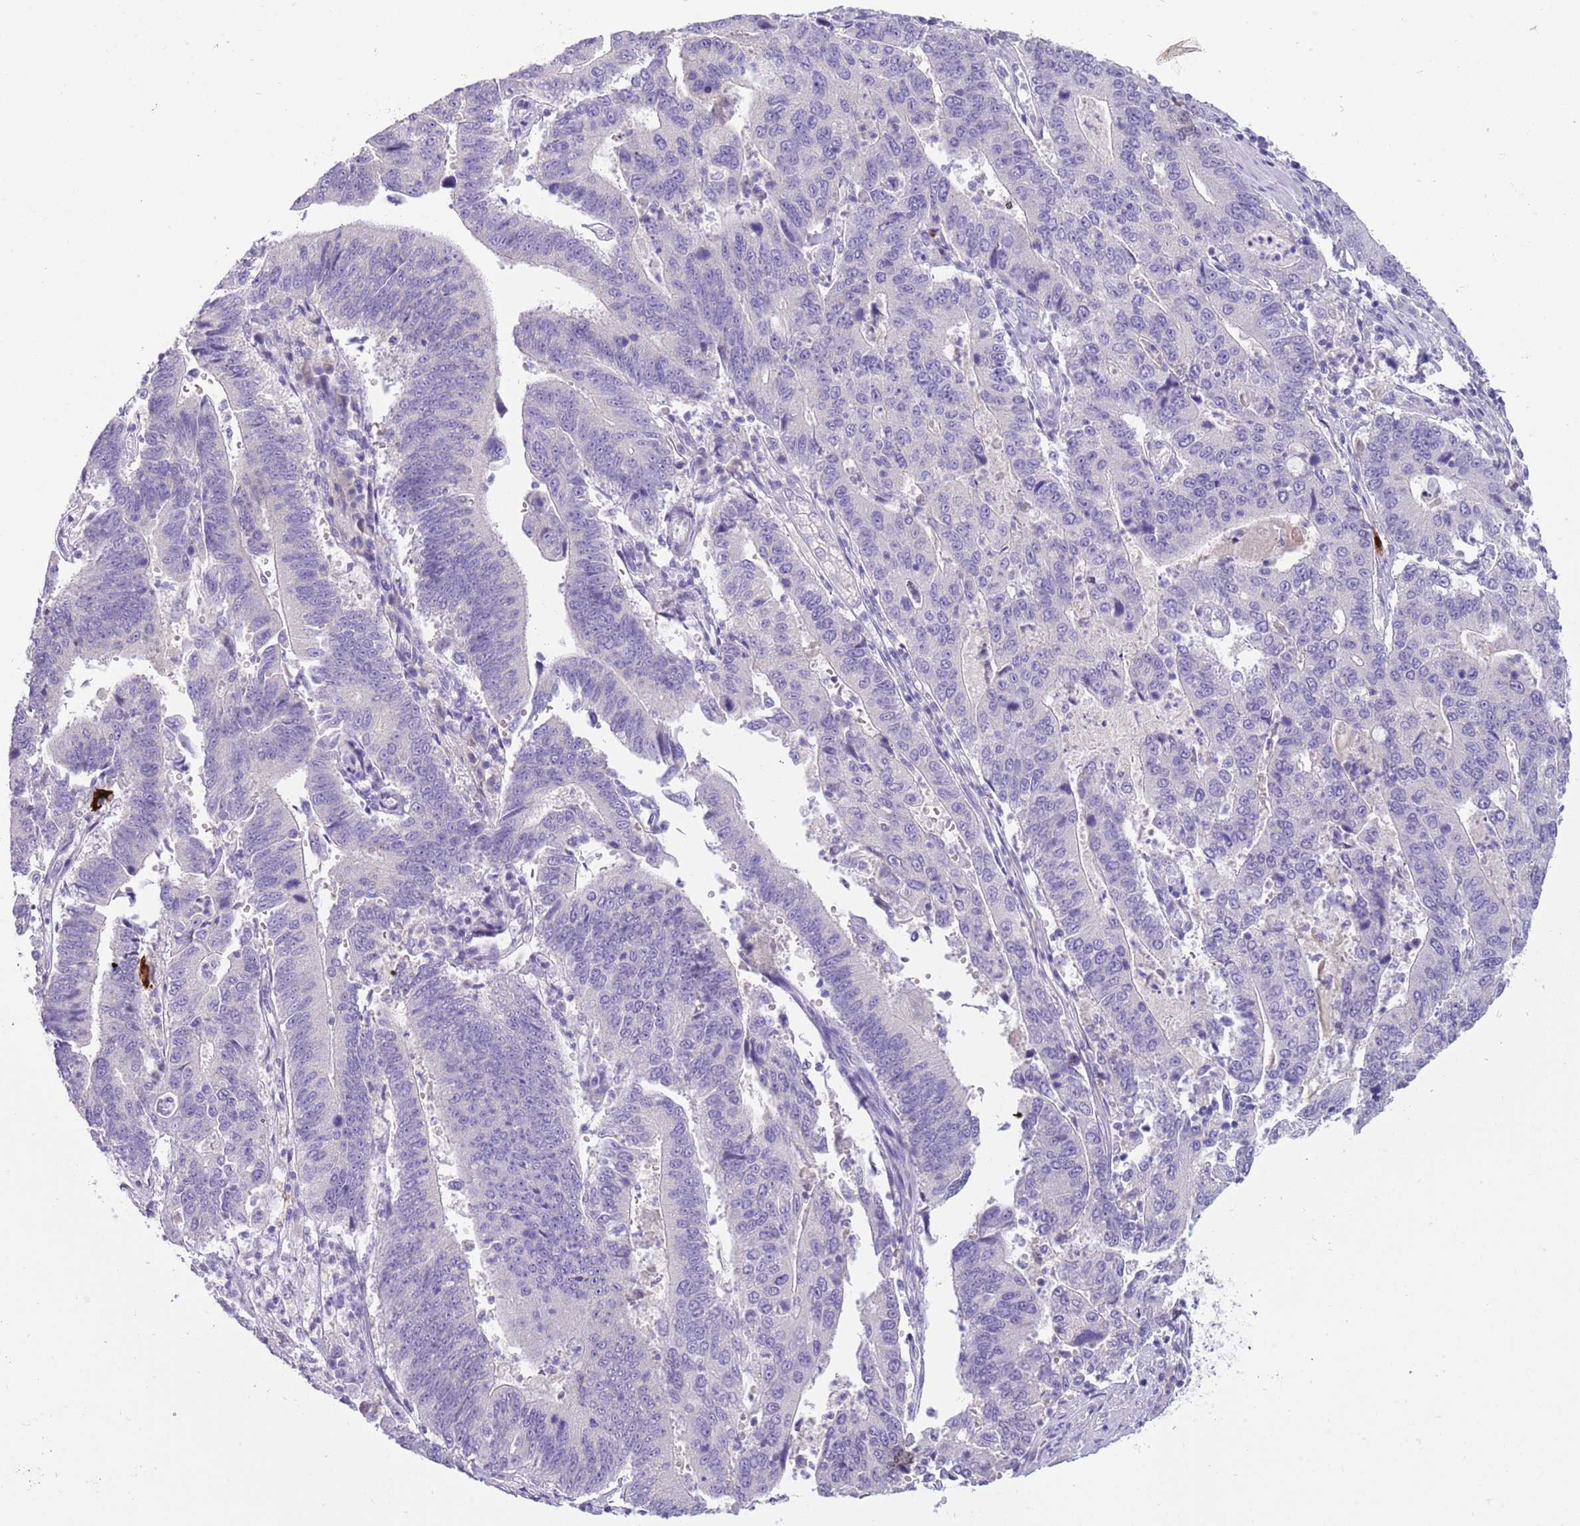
{"staining": {"intensity": "negative", "quantity": "none", "location": "none"}, "tissue": "stomach cancer", "cell_type": "Tumor cells", "image_type": "cancer", "snomed": [{"axis": "morphology", "description": "Adenocarcinoma, NOS"}, {"axis": "topography", "description": "Stomach"}], "caption": "This is a image of immunohistochemistry staining of stomach cancer (adenocarcinoma), which shows no staining in tumor cells.", "gene": "SFTPA1", "patient": {"sex": "male", "age": 59}}